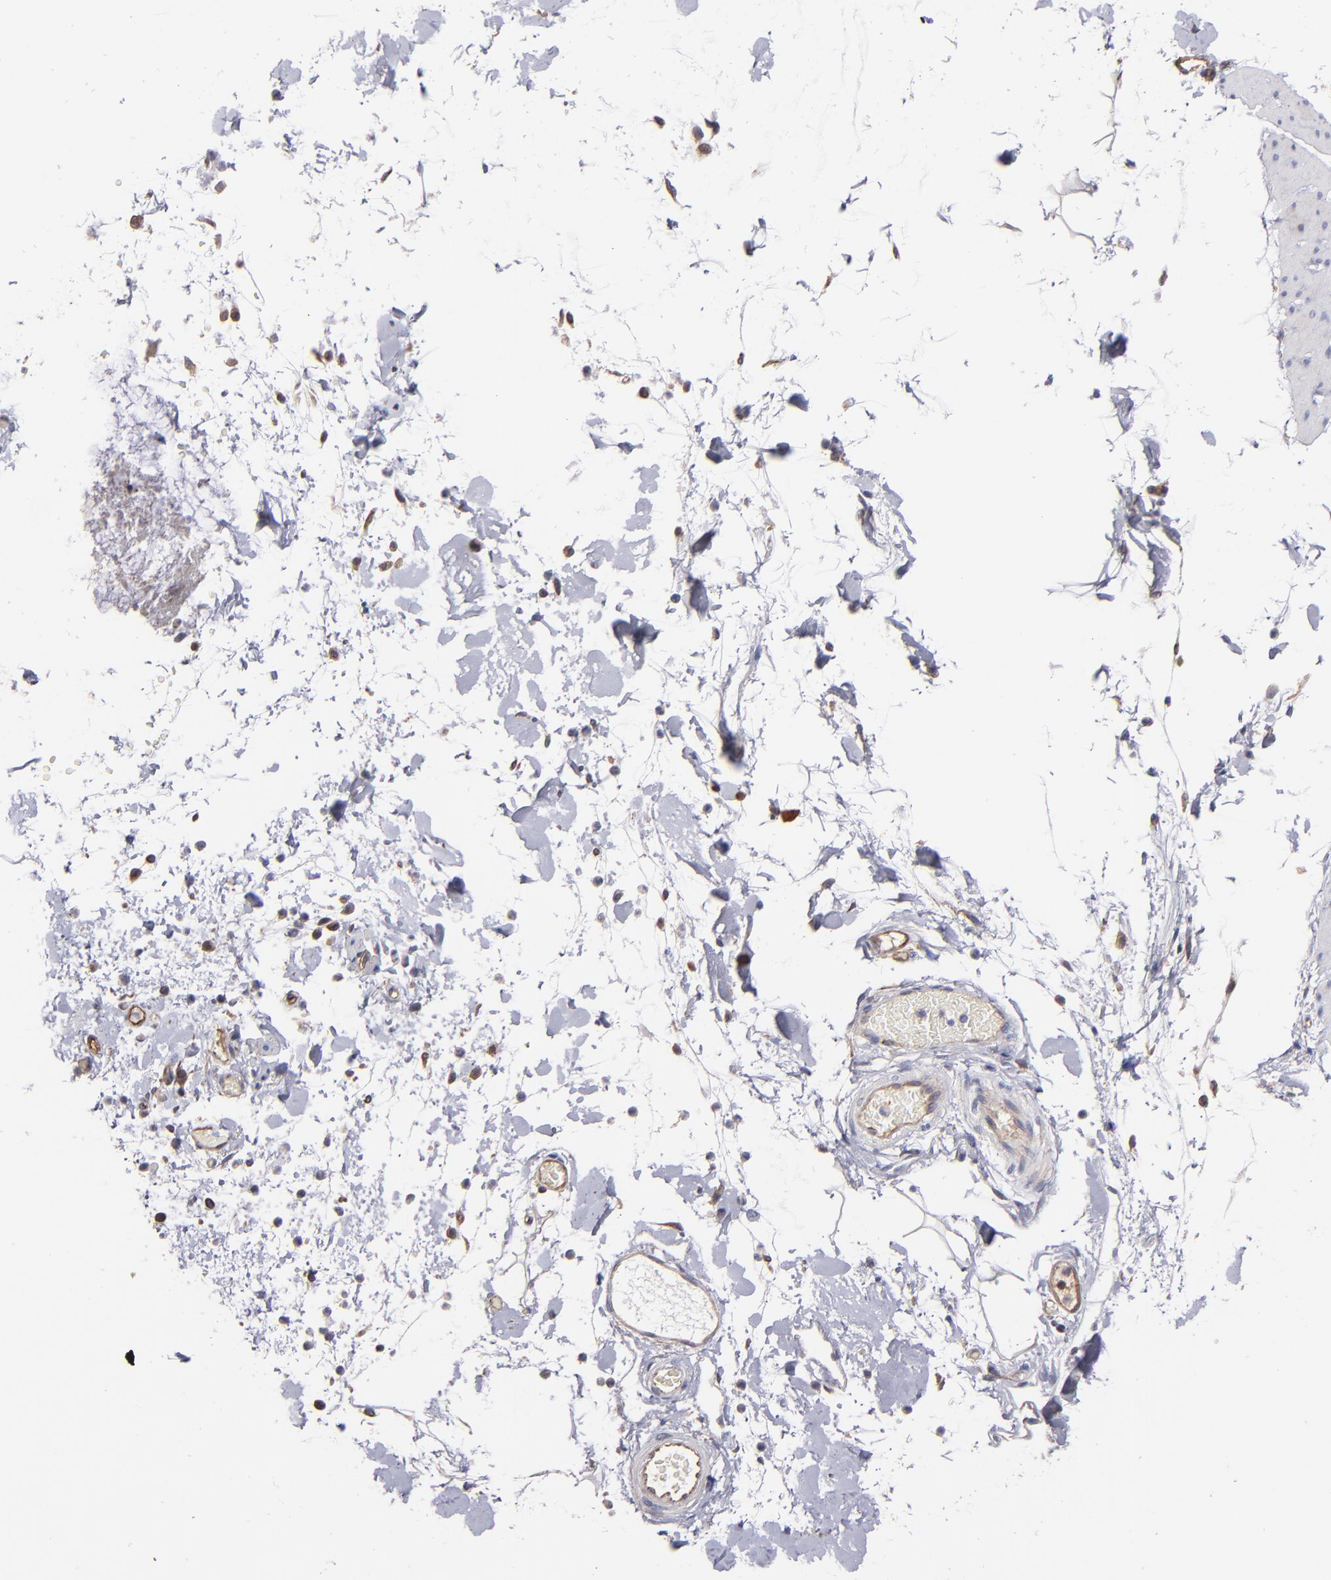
{"staining": {"intensity": "negative", "quantity": "none", "location": "none"}, "tissue": "smooth muscle", "cell_type": "Smooth muscle cells", "image_type": "normal", "snomed": [{"axis": "morphology", "description": "Normal tissue, NOS"}, {"axis": "topography", "description": "Smooth muscle"}, {"axis": "topography", "description": "Colon"}], "caption": "This is an immunohistochemistry (IHC) micrograph of benign human smooth muscle. There is no expression in smooth muscle cells.", "gene": "ICAM1", "patient": {"sex": "male", "age": 67}}